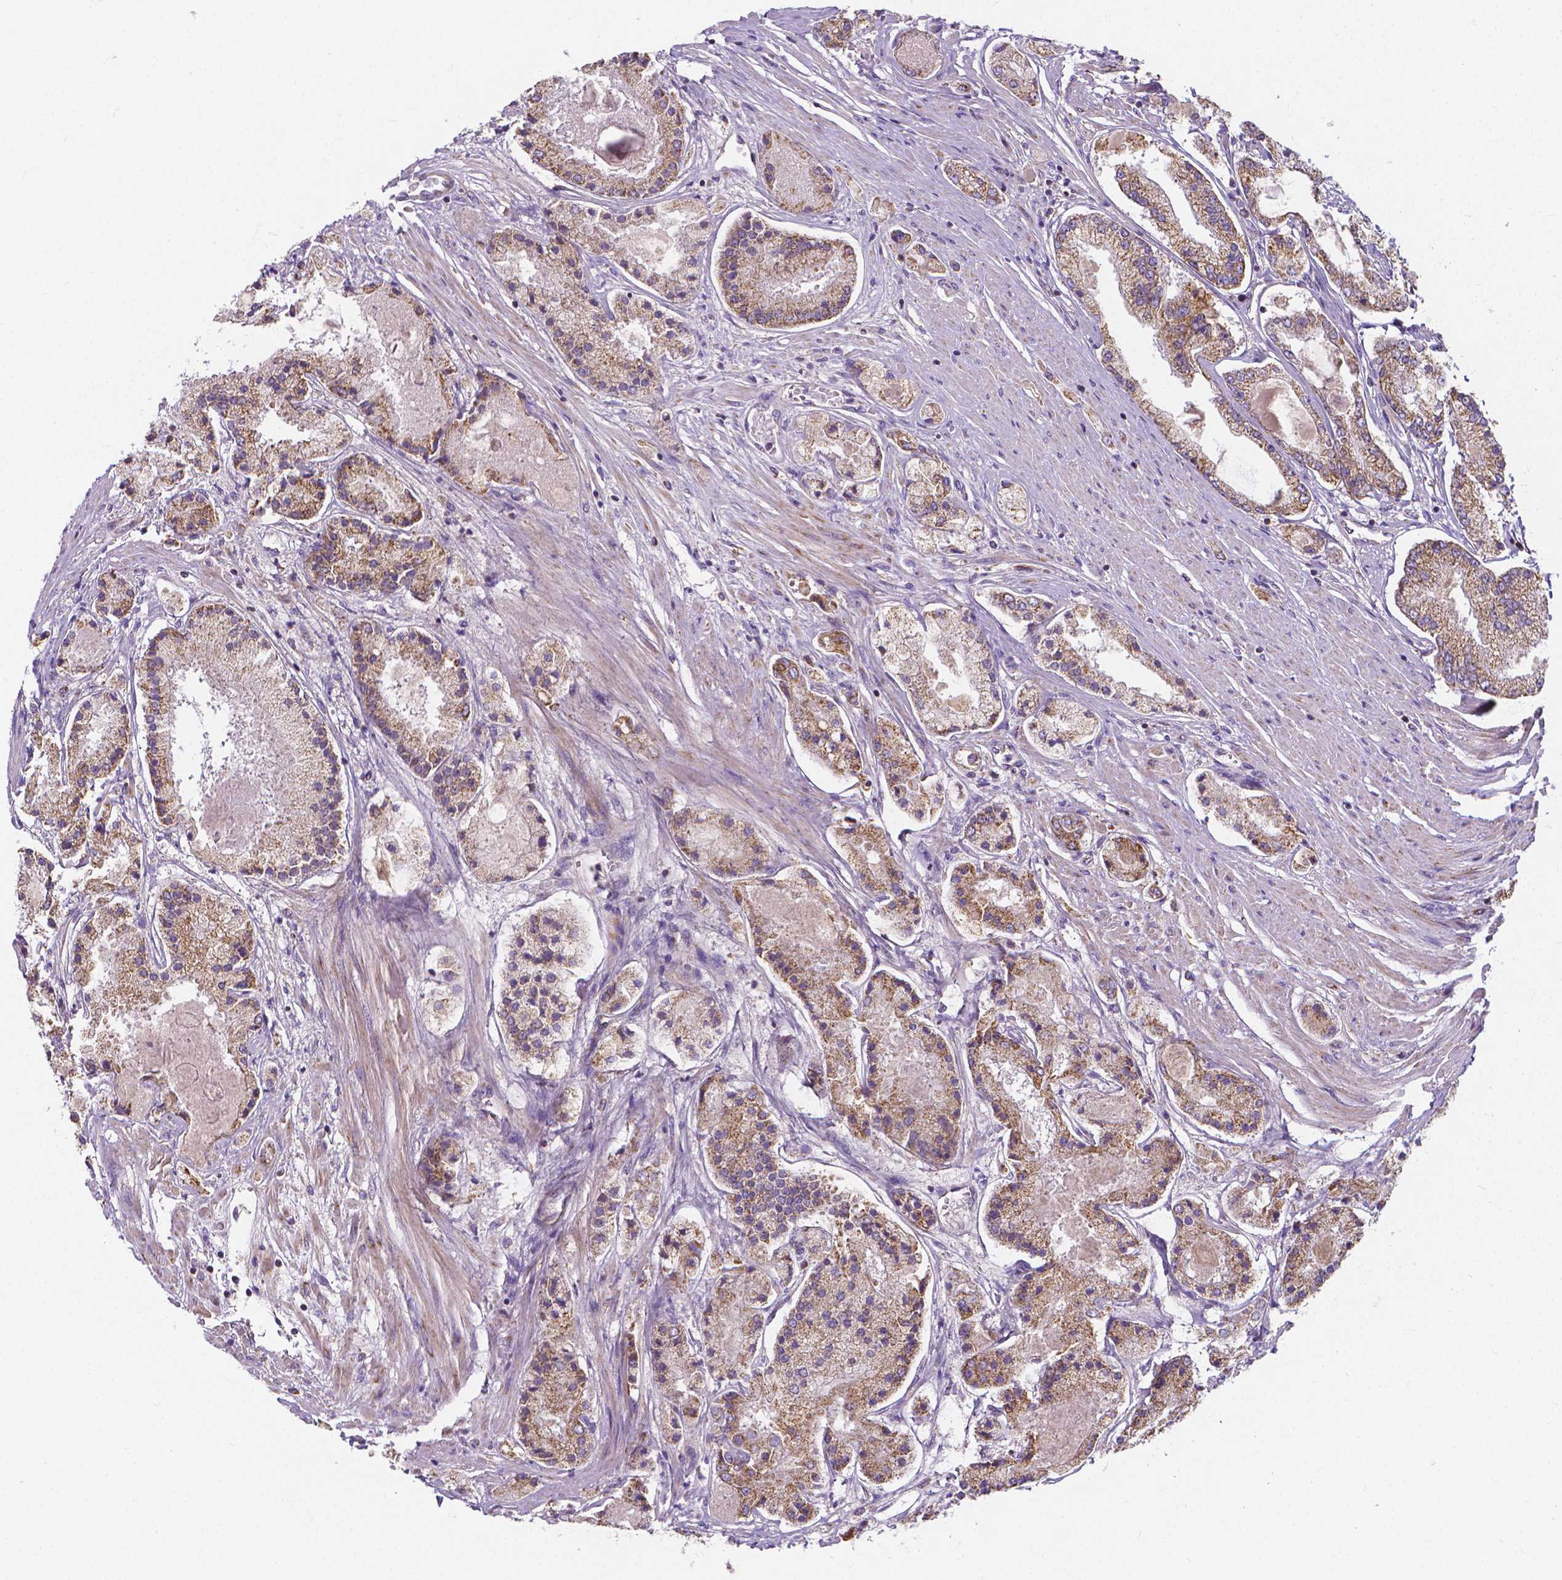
{"staining": {"intensity": "moderate", "quantity": "25%-75%", "location": "cytoplasmic/membranous"}, "tissue": "prostate cancer", "cell_type": "Tumor cells", "image_type": "cancer", "snomed": [{"axis": "morphology", "description": "Adenocarcinoma, High grade"}, {"axis": "topography", "description": "Prostate"}], "caption": "A high-resolution micrograph shows immunohistochemistry (IHC) staining of prostate cancer (high-grade adenocarcinoma), which exhibits moderate cytoplasmic/membranous staining in about 25%-75% of tumor cells. The staining is performed using DAB brown chromogen to label protein expression. The nuclei are counter-stained blue using hematoxylin.", "gene": "SNCAIP", "patient": {"sex": "male", "age": 67}}